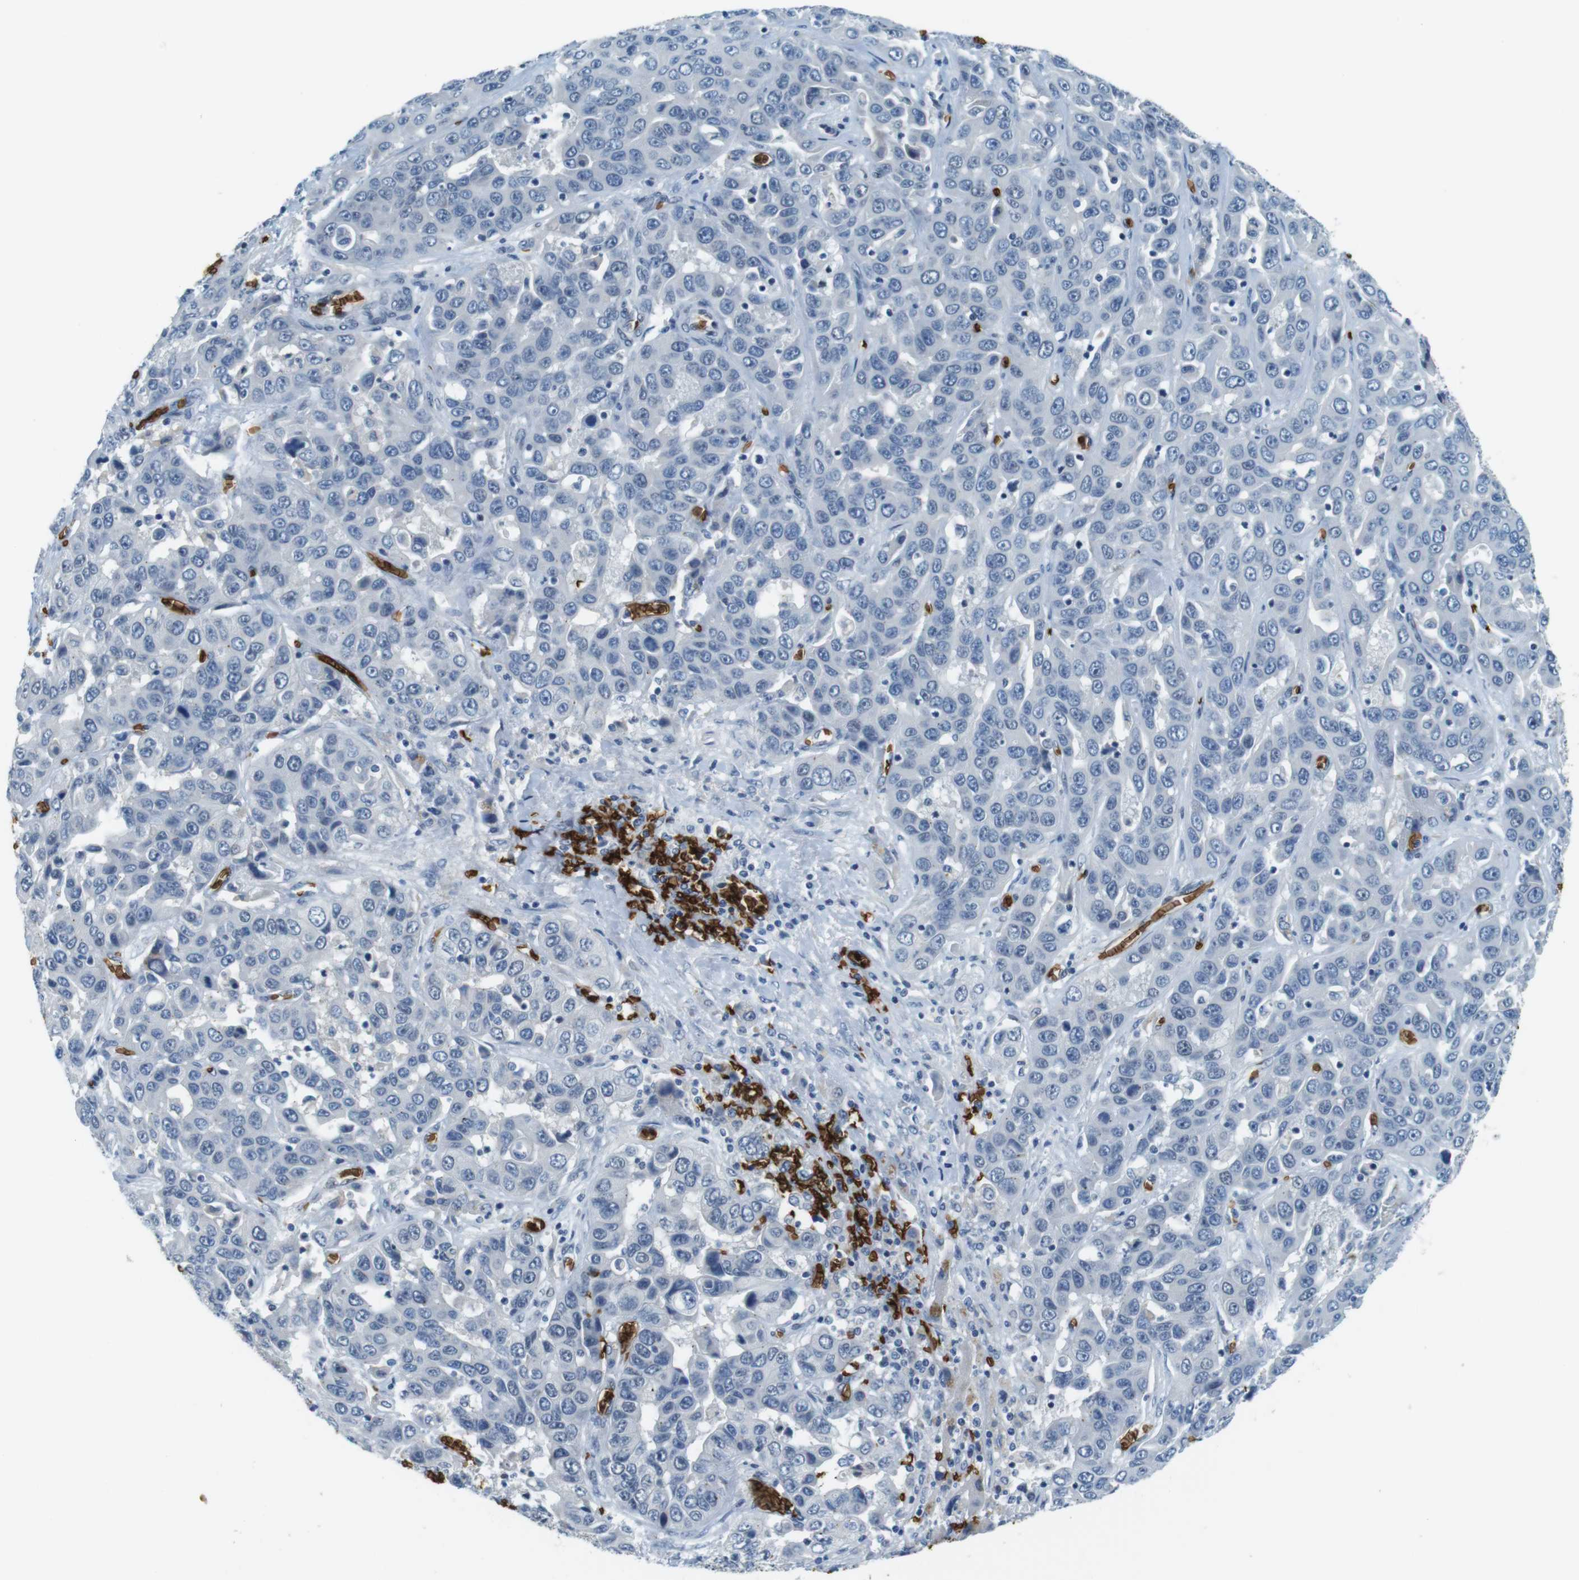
{"staining": {"intensity": "negative", "quantity": "none", "location": "none"}, "tissue": "liver cancer", "cell_type": "Tumor cells", "image_type": "cancer", "snomed": [{"axis": "morphology", "description": "Cholangiocarcinoma"}, {"axis": "topography", "description": "Liver"}], "caption": "Protein analysis of liver cancer reveals no significant staining in tumor cells.", "gene": "SLC4A1", "patient": {"sex": "female", "age": 52}}